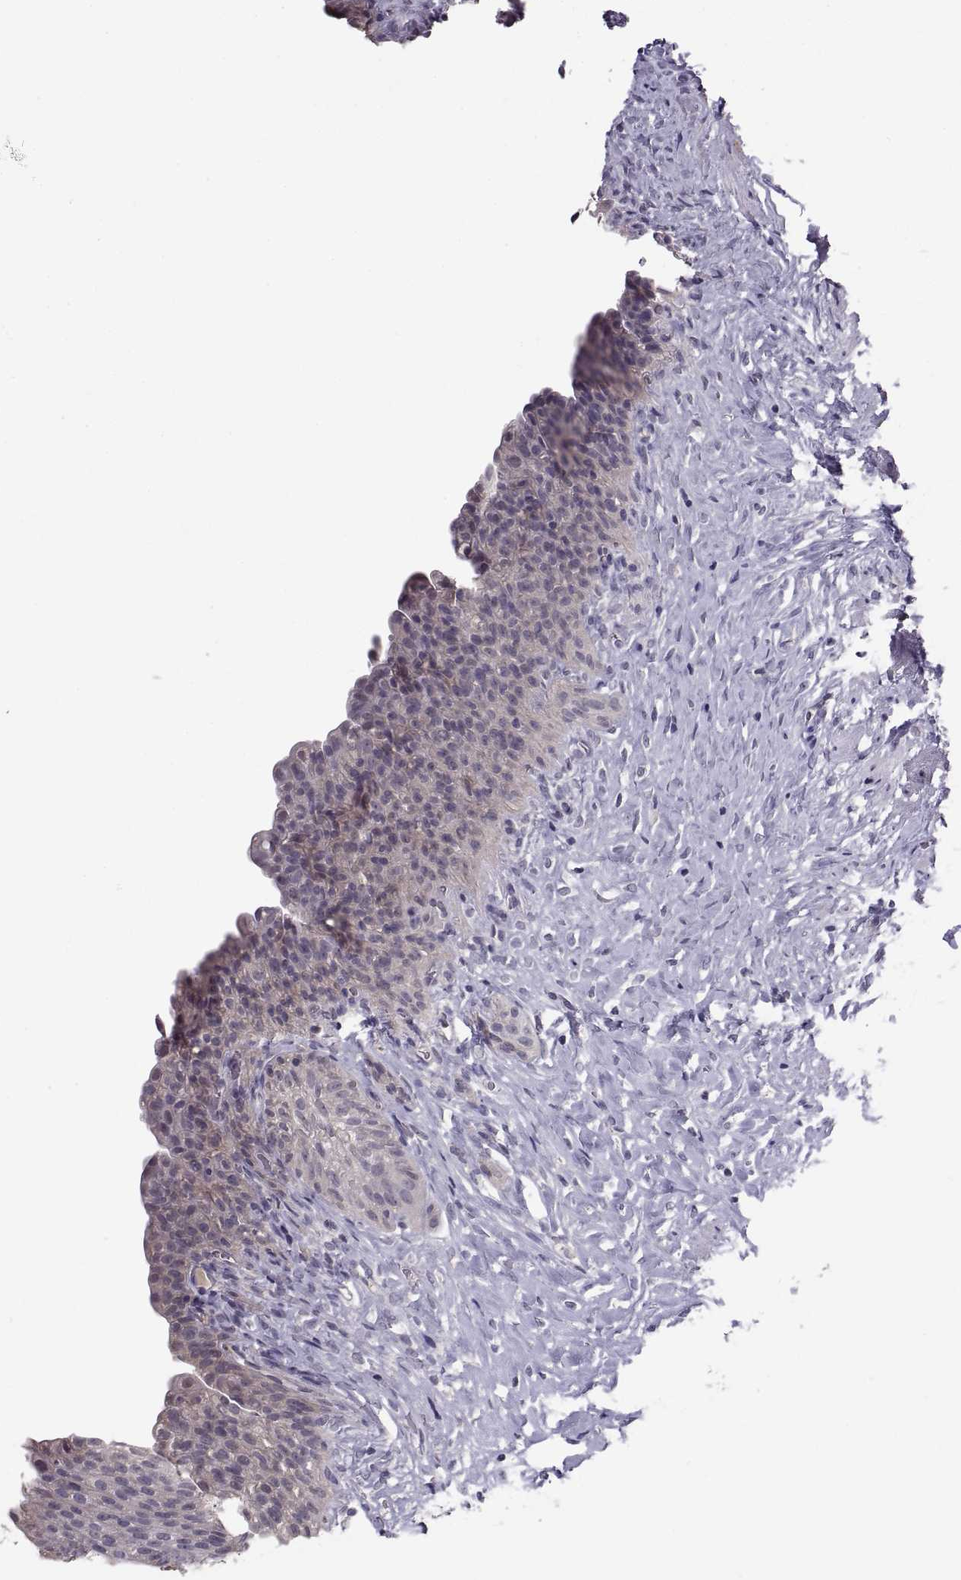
{"staining": {"intensity": "weak", "quantity": "<25%", "location": "cytoplasmic/membranous"}, "tissue": "urinary bladder", "cell_type": "Urothelial cells", "image_type": "normal", "snomed": [{"axis": "morphology", "description": "Normal tissue, NOS"}, {"axis": "topography", "description": "Urinary bladder"}], "caption": "The histopathology image exhibits no significant staining in urothelial cells of urinary bladder. (Brightfield microscopy of DAB (3,3'-diaminobenzidine) immunohistochemistry (IHC) at high magnification).", "gene": "PAX2", "patient": {"sex": "male", "age": 76}}